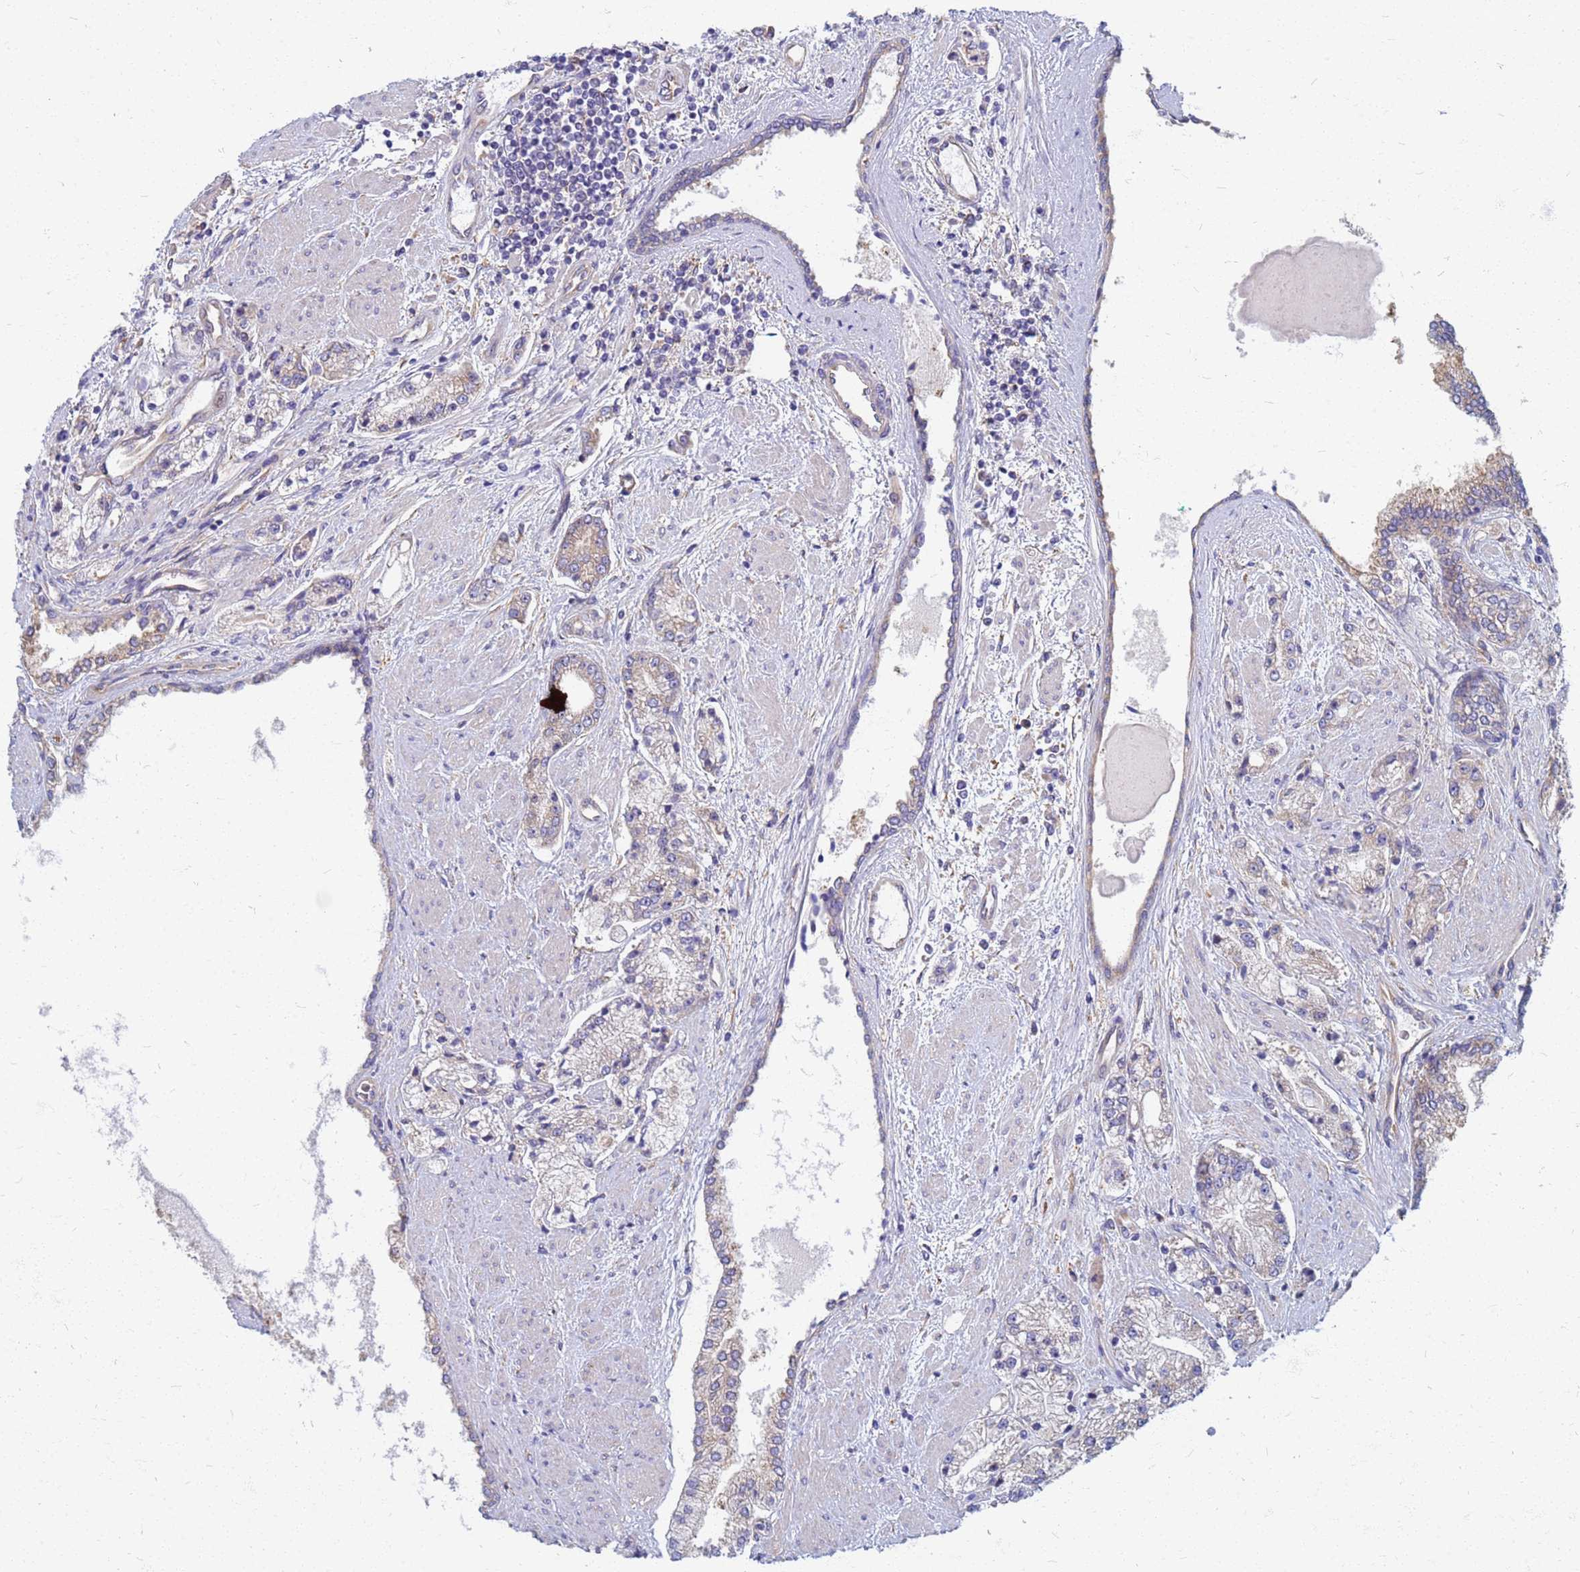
{"staining": {"intensity": "weak", "quantity": "<25%", "location": "cytoplasmic/membranous"}, "tissue": "prostate cancer", "cell_type": "Tumor cells", "image_type": "cancer", "snomed": [{"axis": "morphology", "description": "Adenocarcinoma, High grade"}, {"axis": "topography", "description": "Prostate"}], "caption": "This is a image of IHC staining of prostate cancer, which shows no expression in tumor cells. The staining was performed using DAB to visualize the protein expression in brown, while the nuclei were stained in blue with hematoxylin (Magnification: 20x).", "gene": "EEA1", "patient": {"sex": "male", "age": 67}}